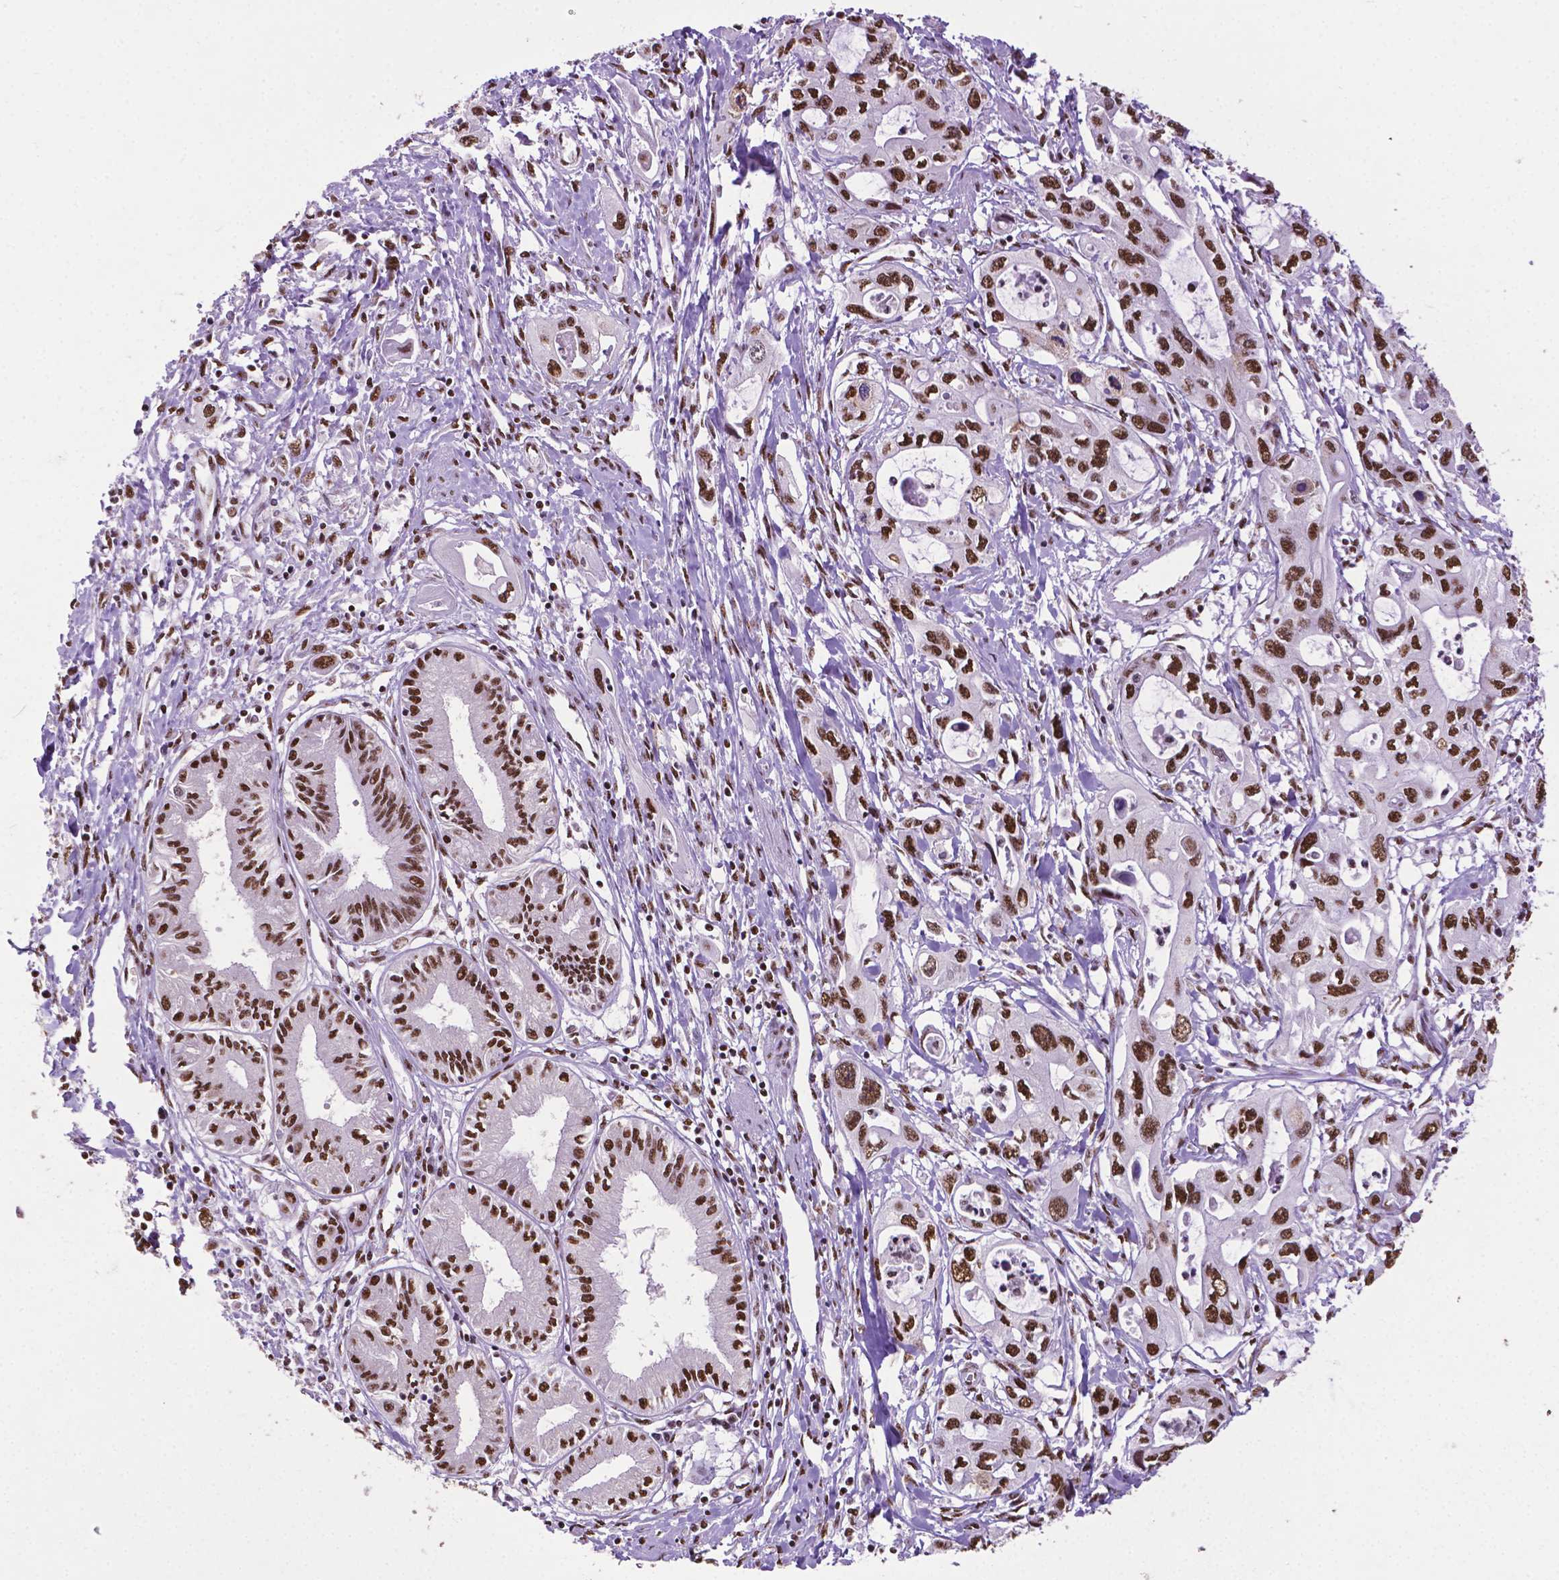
{"staining": {"intensity": "strong", "quantity": ">75%", "location": "nuclear"}, "tissue": "pancreatic cancer", "cell_type": "Tumor cells", "image_type": "cancer", "snomed": [{"axis": "morphology", "description": "Adenocarcinoma, NOS"}, {"axis": "topography", "description": "Pancreas"}], "caption": "Protein staining shows strong nuclear positivity in about >75% of tumor cells in adenocarcinoma (pancreatic).", "gene": "CCAR2", "patient": {"sex": "male", "age": 60}}